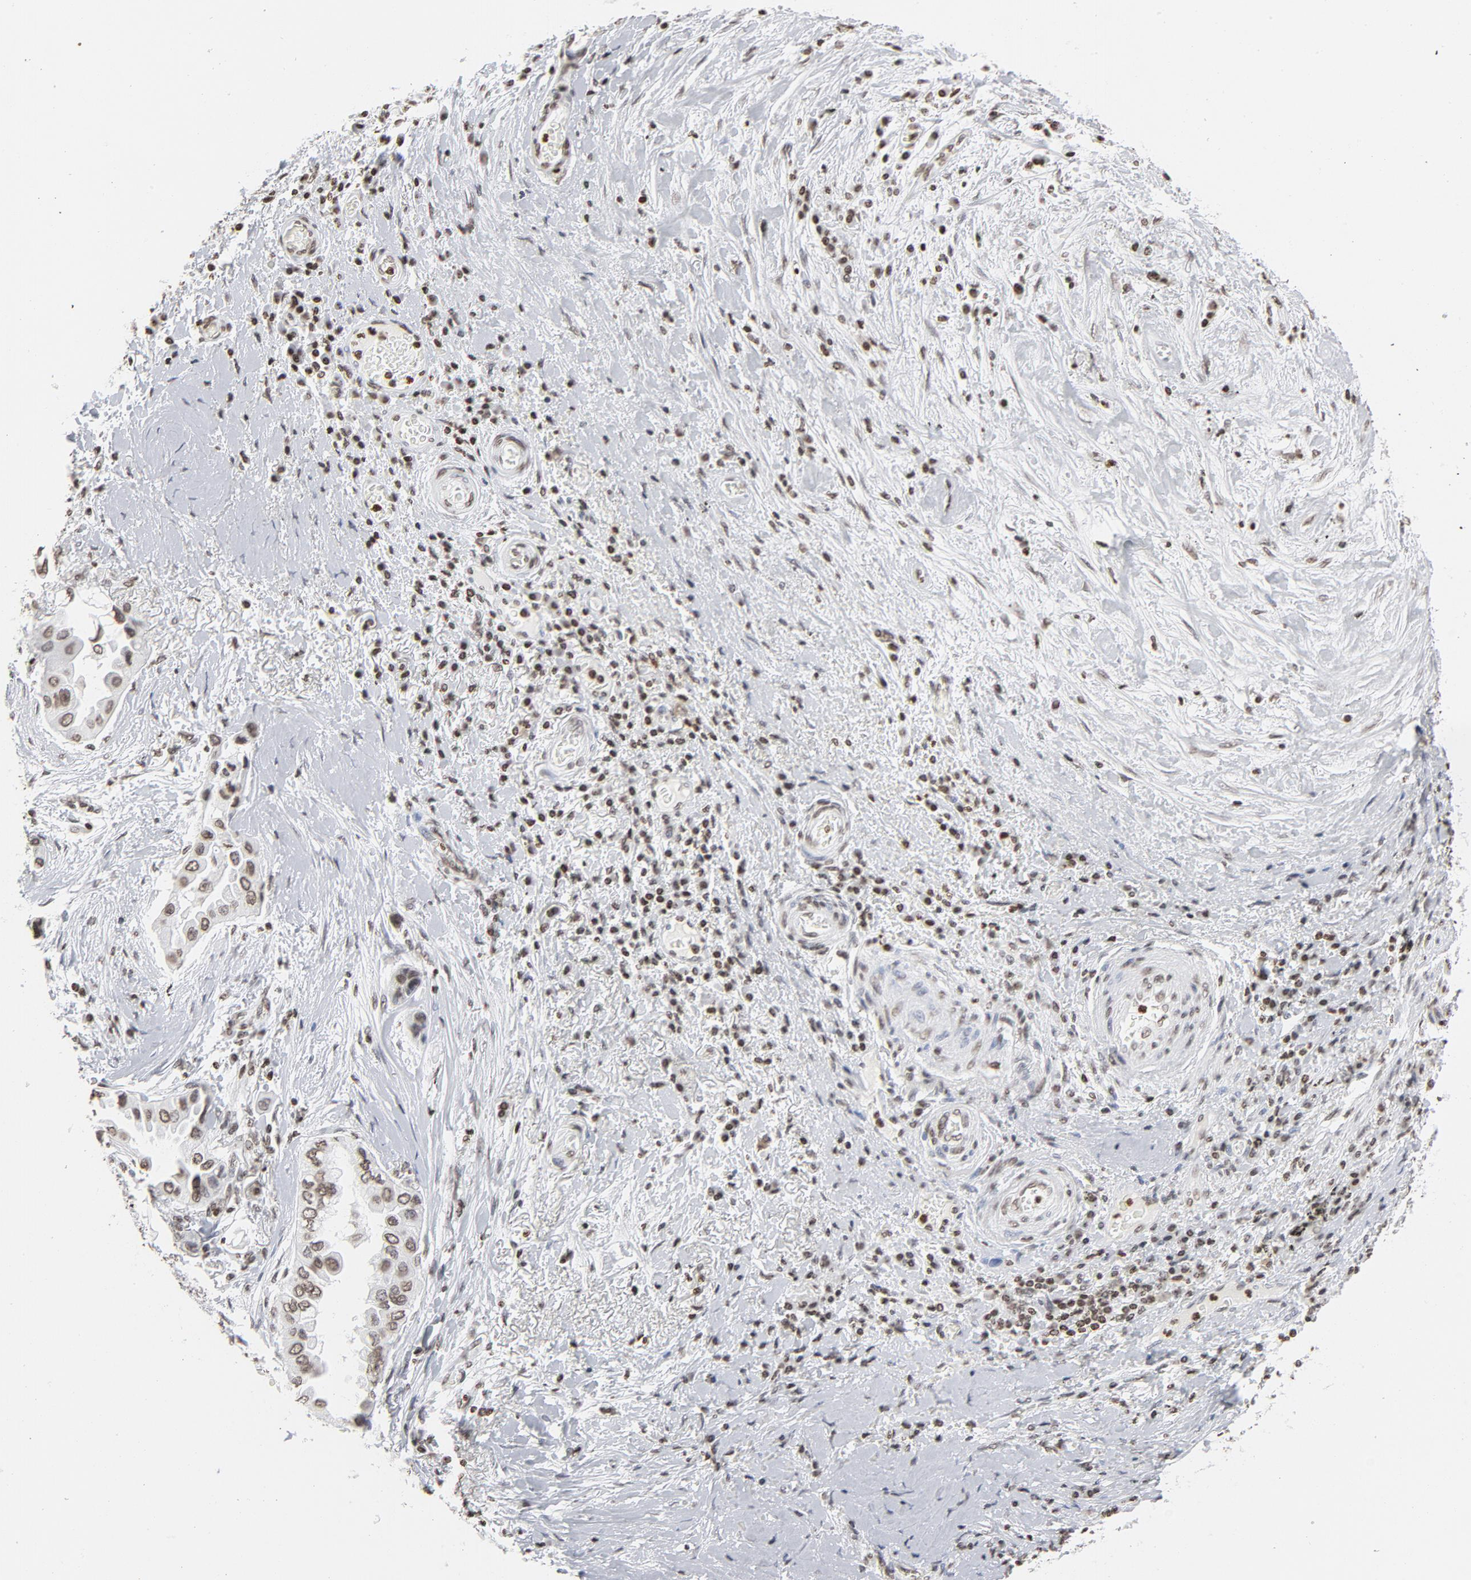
{"staining": {"intensity": "weak", "quantity": "25%-75%", "location": "nuclear"}, "tissue": "lung cancer", "cell_type": "Tumor cells", "image_type": "cancer", "snomed": [{"axis": "morphology", "description": "Adenocarcinoma, NOS"}, {"axis": "topography", "description": "Lung"}], "caption": "Immunohistochemistry photomicrograph of human lung cancer stained for a protein (brown), which shows low levels of weak nuclear expression in approximately 25%-75% of tumor cells.", "gene": "H2AC12", "patient": {"sex": "female", "age": 76}}